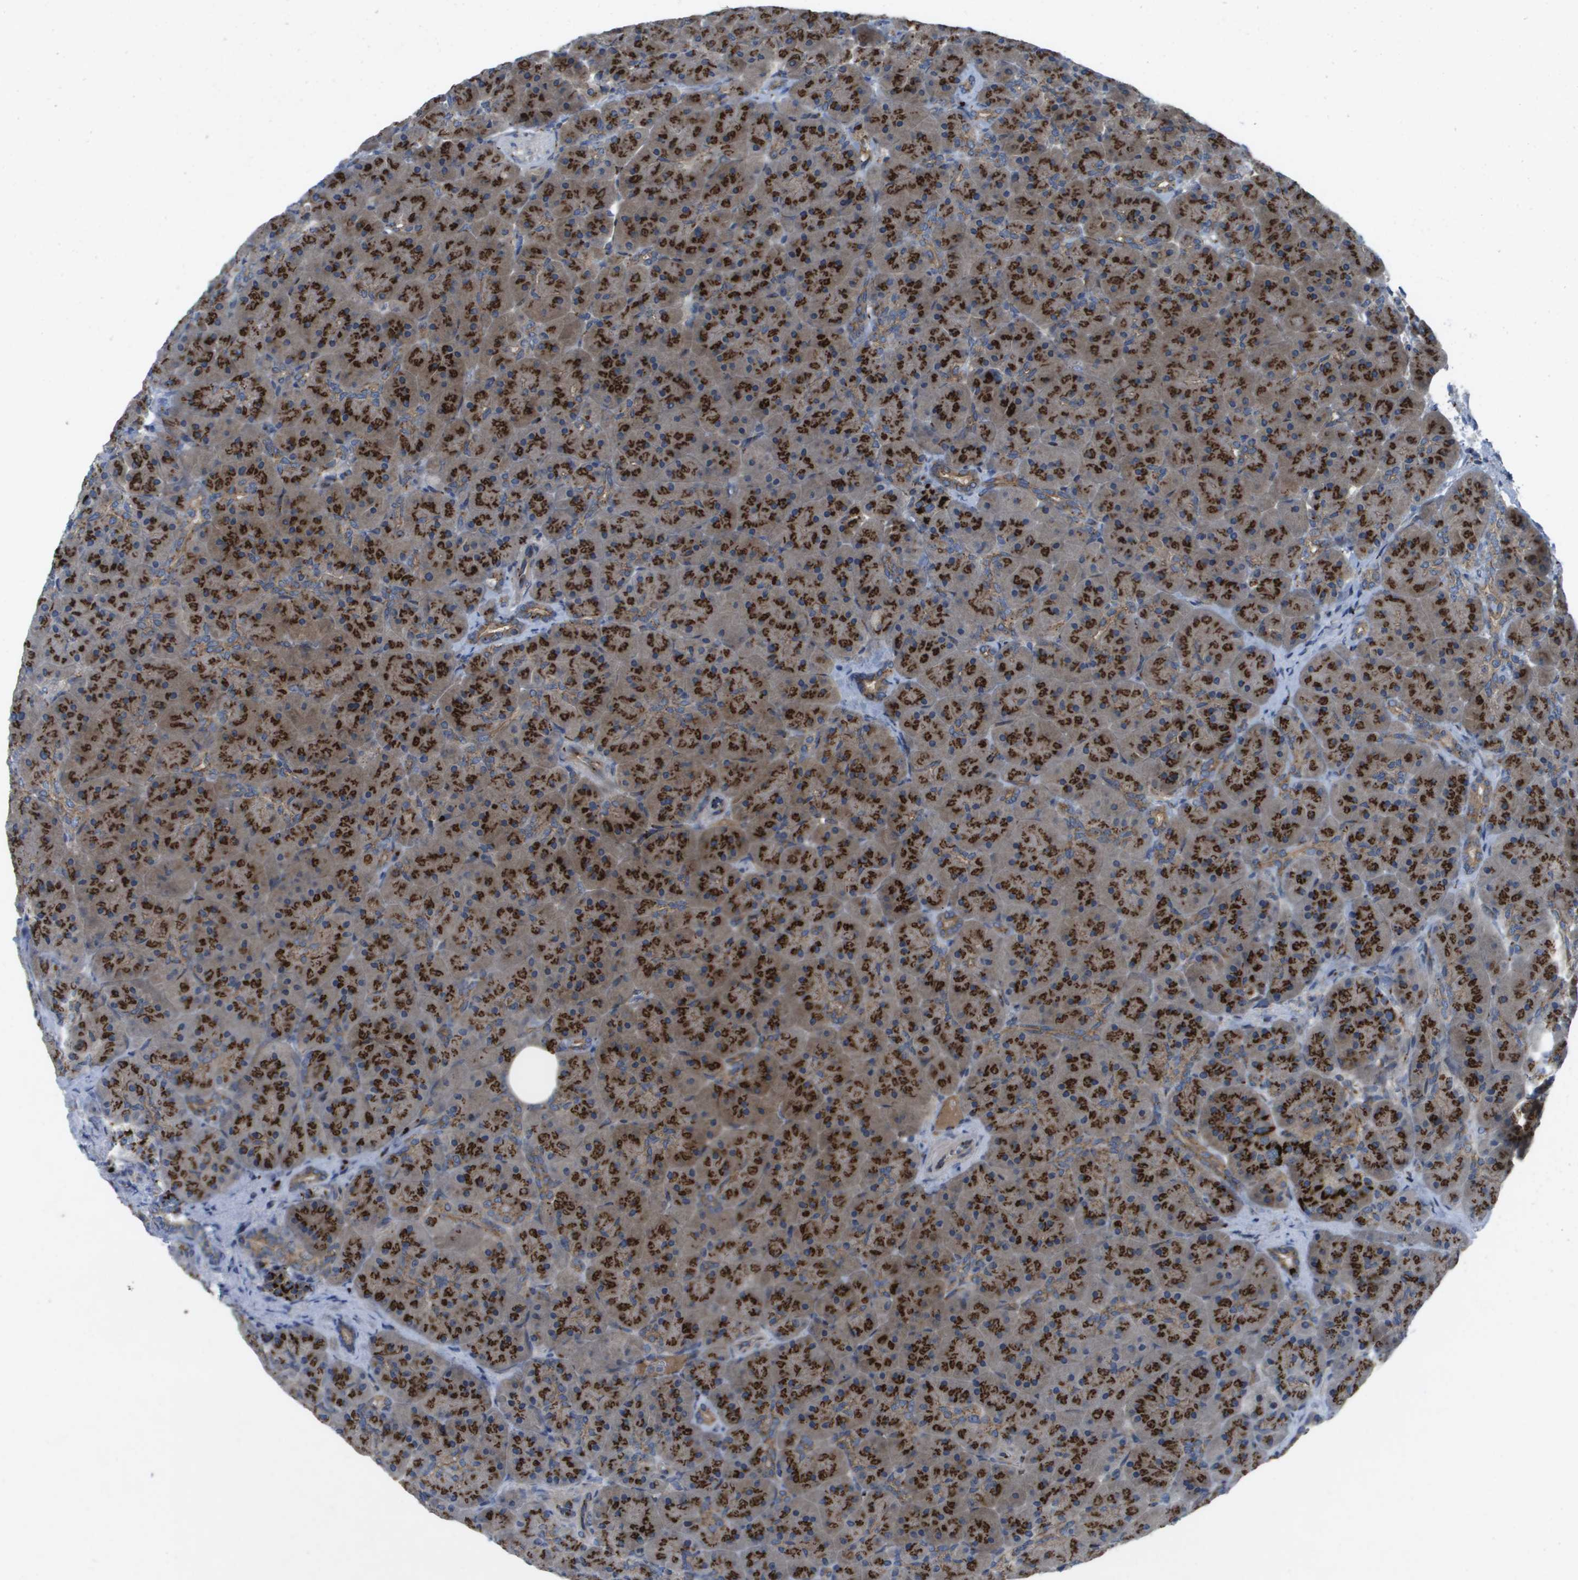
{"staining": {"intensity": "strong", "quantity": ">75%", "location": "cytoplasmic/membranous"}, "tissue": "pancreas", "cell_type": "Exocrine glandular cells", "image_type": "normal", "snomed": [{"axis": "morphology", "description": "Normal tissue, NOS"}, {"axis": "topography", "description": "Pancreas"}], "caption": "Strong cytoplasmic/membranous positivity for a protein is appreciated in approximately >75% of exocrine glandular cells of unremarkable pancreas using immunohistochemistry.", "gene": "QSOX2", "patient": {"sex": "male", "age": 66}}